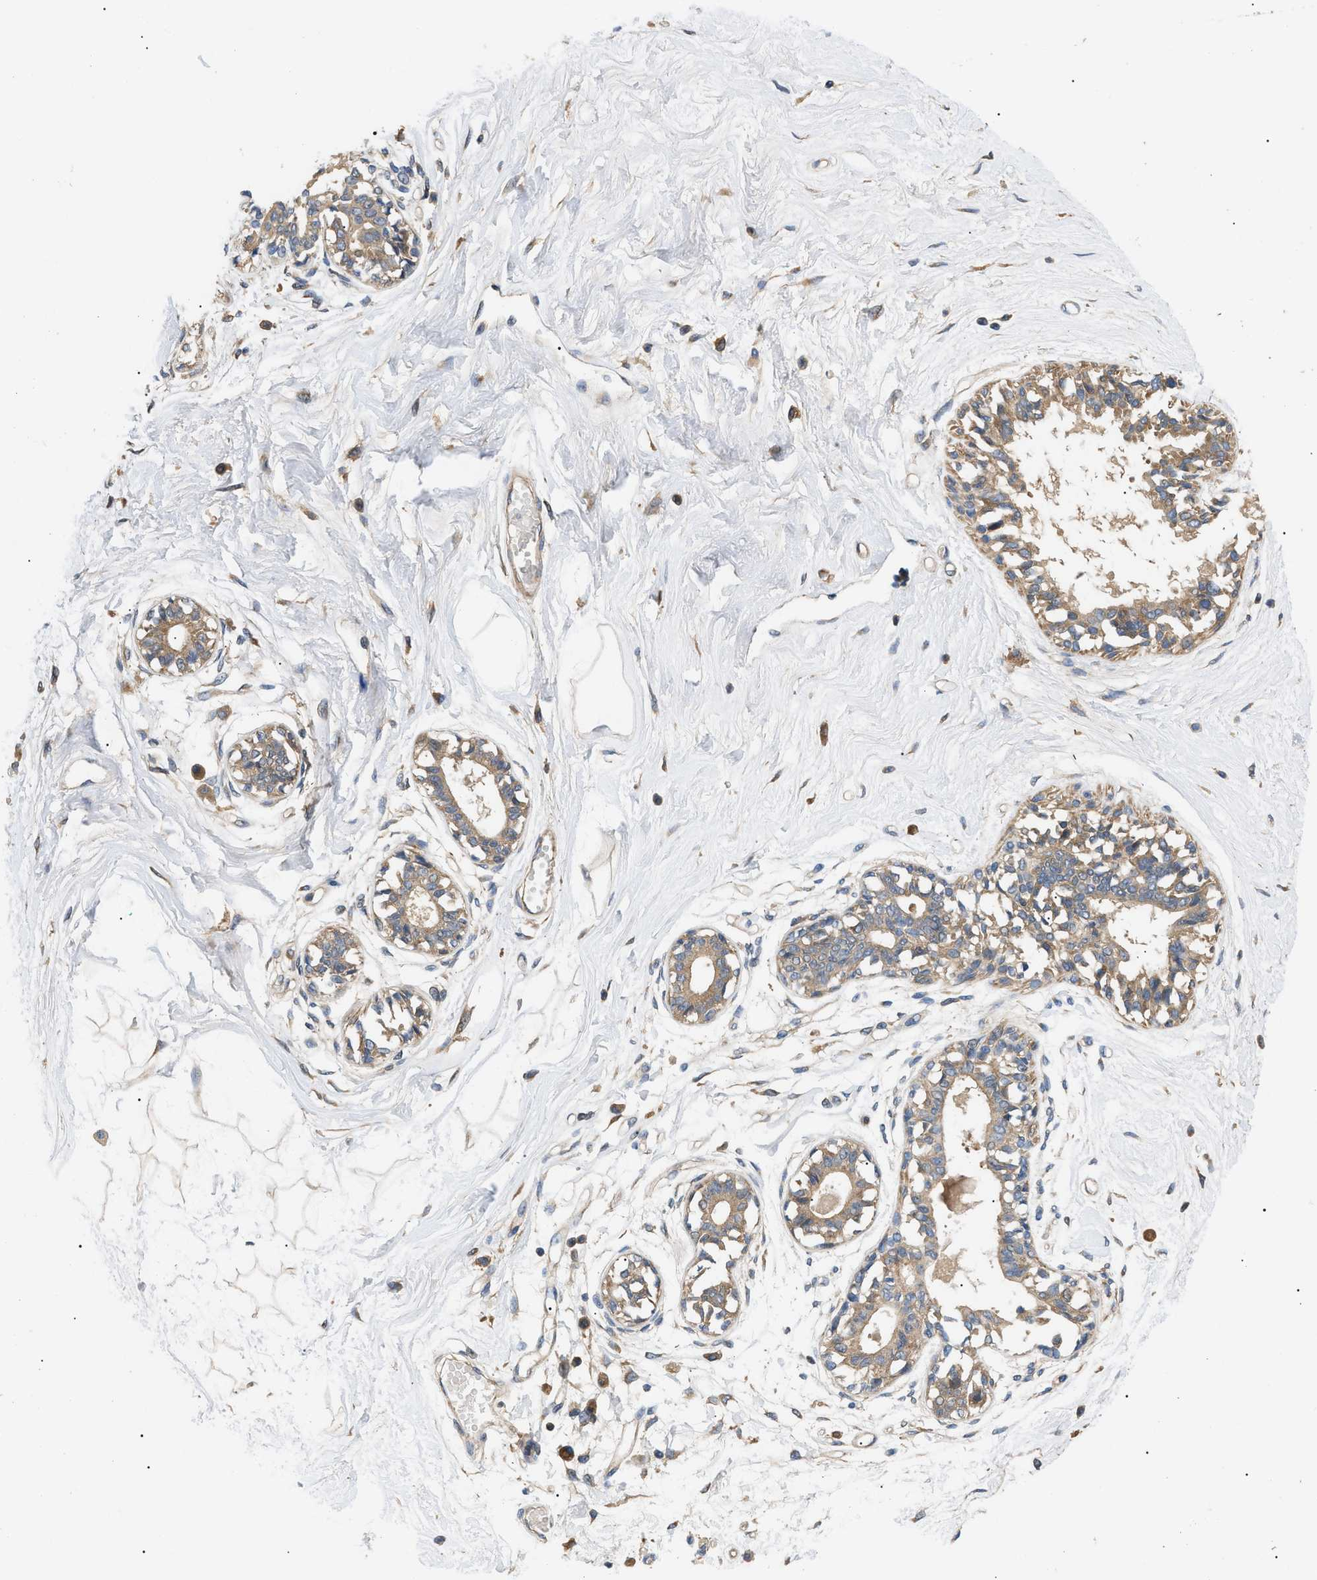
{"staining": {"intensity": "negative", "quantity": "none", "location": "none"}, "tissue": "breast", "cell_type": "Adipocytes", "image_type": "normal", "snomed": [{"axis": "morphology", "description": "Normal tissue, NOS"}, {"axis": "topography", "description": "Breast"}], "caption": "Human breast stained for a protein using immunohistochemistry demonstrates no expression in adipocytes.", "gene": "PPM1B", "patient": {"sex": "female", "age": 45}}